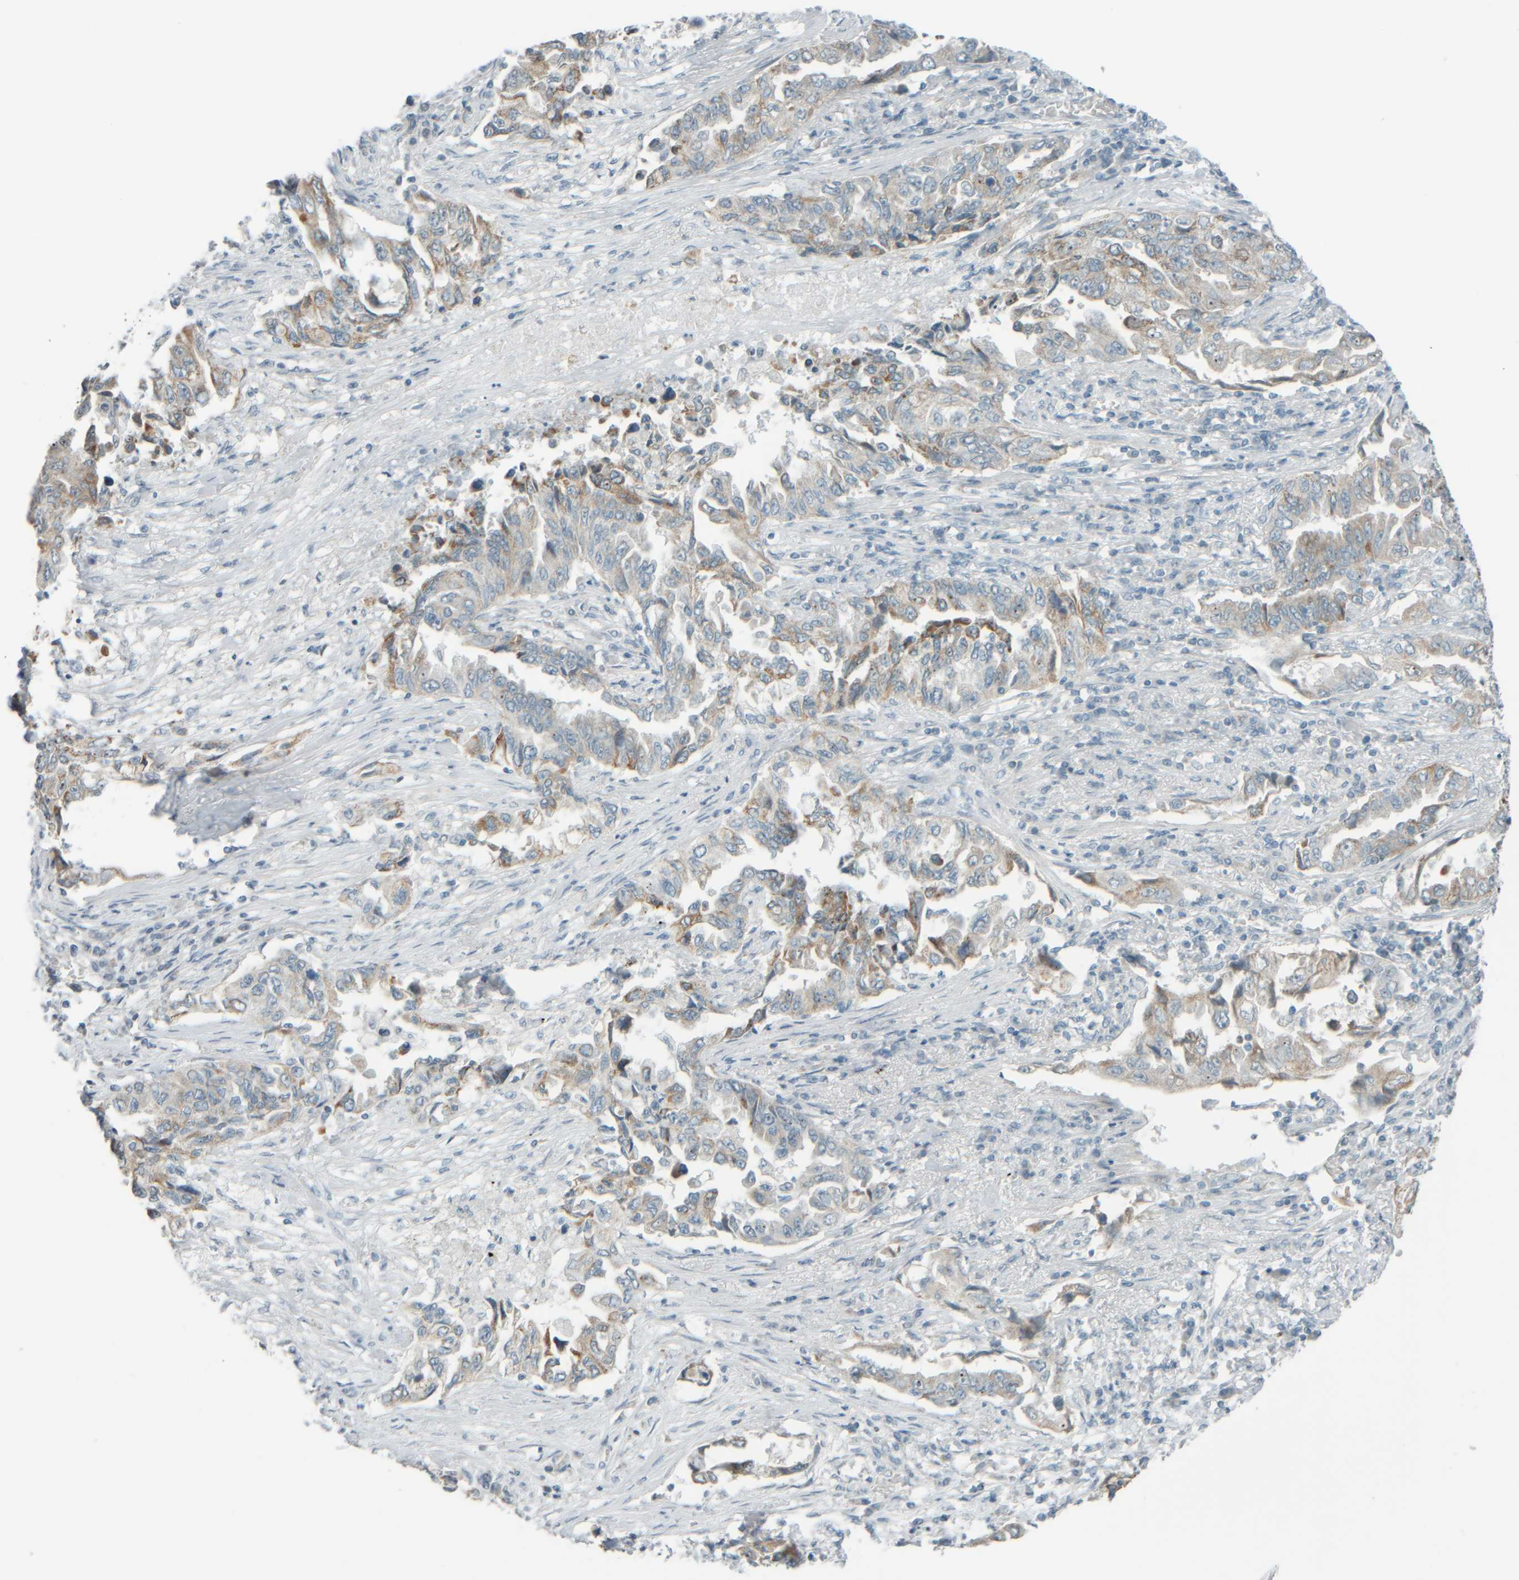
{"staining": {"intensity": "weak", "quantity": "25%-75%", "location": "cytoplasmic/membranous"}, "tissue": "lung cancer", "cell_type": "Tumor cells", "image_type": "cancer", "snomed": [{"axis": "morphology", "description": "Adenocarcinoma, NOS"}, {"axis": "topography", "description": "Lung"}], "caption": "Immunohistochemical staining of human adenocarcinoma (lung) shows low levels of weak cytoplasmic/membranous protein expression in about 25%-75% of tumor cells.", "gene": "PTGES3L-AARSD1", "patient": {"sex": "female", "age": 51}}